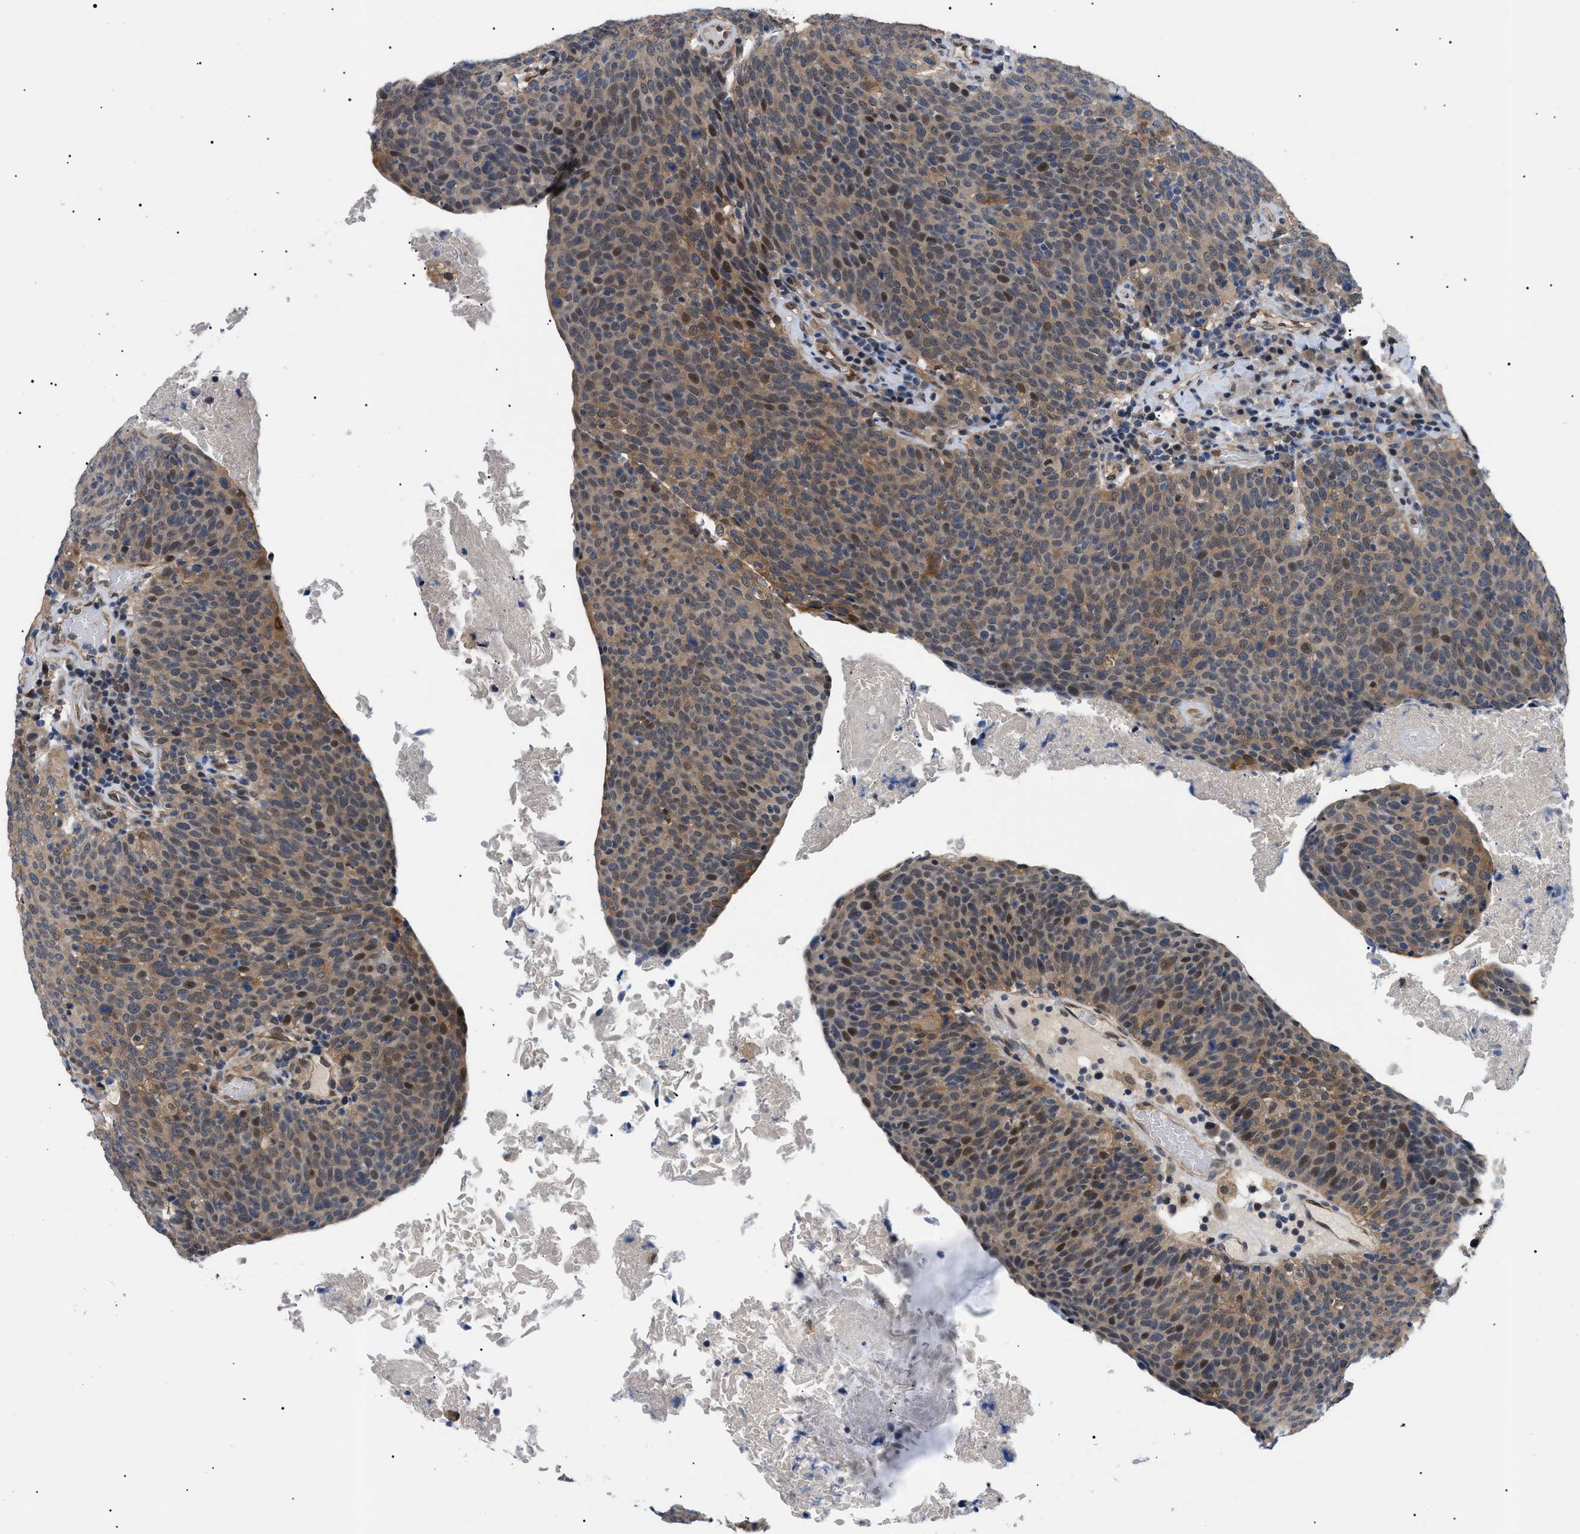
{"staining": {"intensity": "moderate", "quantity": ">75%", "location": "cytoplasmic/membranous,nuclear"}, "tissue": "head and neck cancer", "cell_type": "Tumor cells", "image_type": "cancer", "snomed": [{"axis": "morphology", "description": "Squamous cell carcinoma, NOS"}, {"axis": "morphology", "description": "Squamous cell carcinoma, metastatic, NOS"}, {"axis": "topography", "description": "Lymph node"}, {"axis": "topography", "description": "Head-Neck"}], "caption": "High-magnification brightfield microscopy of head and neck metastatic squamous cell carcinoma stained with DAB (3,3'-diaminobenzidine) (brown) and counterstained with hematoxylin (blue). tumor cells exhibit moderate cytoplasmic/membranous and nuclear staining is identified in about>75% of cells.", "gene": "GARRE1", "patient": {"sex": "male", "age": 62}}